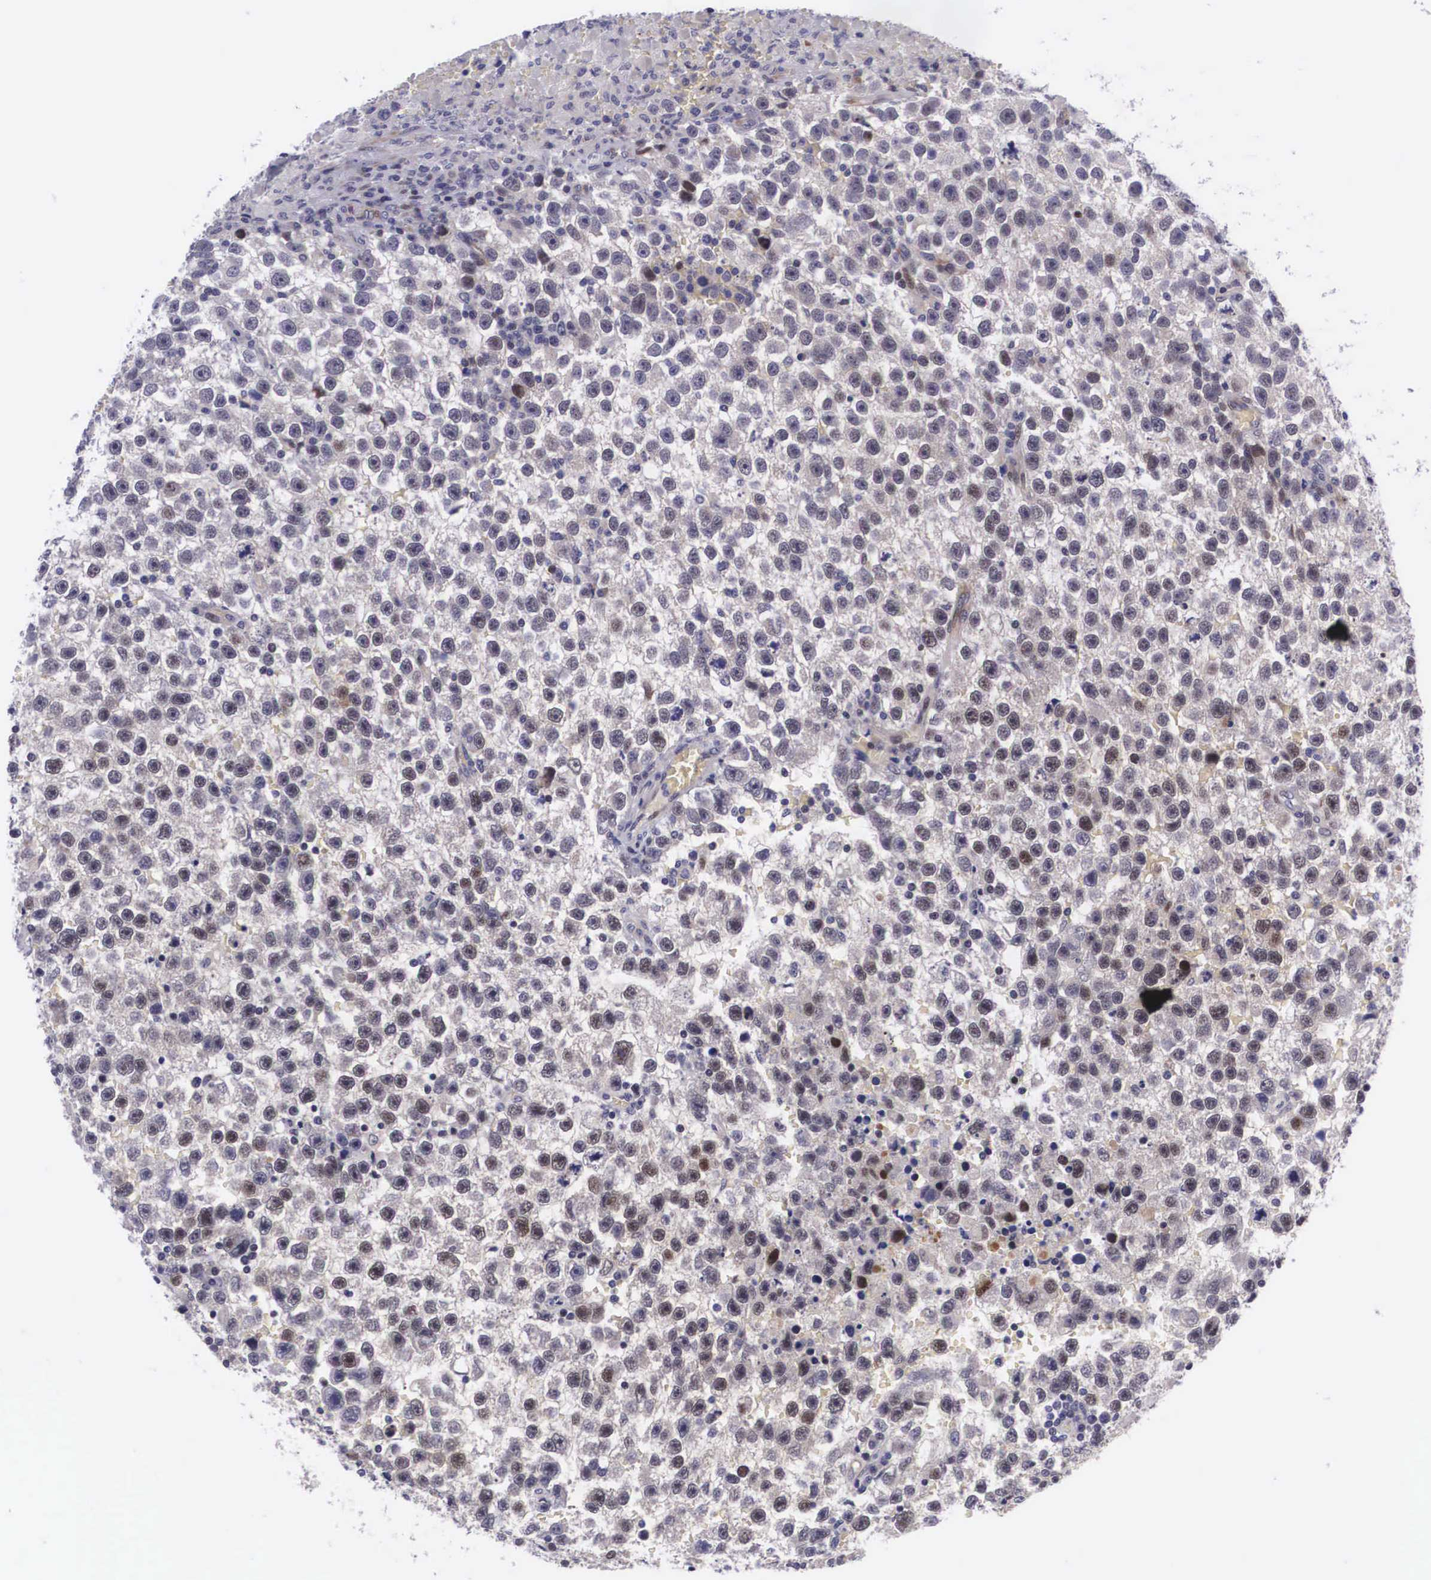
{"staining": {"intensity": "weak", "quantity": "25%-75%", "location": "nuclear"}, "tissue": "testis cancer", "cell_type": "Tumor cells", "image_type": "cancer", "snomed": [{"axis": "morphology", "description": "Seminoma, NOS"}, {"axis": "topography", "description": "Testis"}], "caption": "A brown stain highlights weak nuclear positivity of a protein in human testis cancer tumor cells.", "gene": "EMID1", "patient": {"sex": "male", "age": 33}}